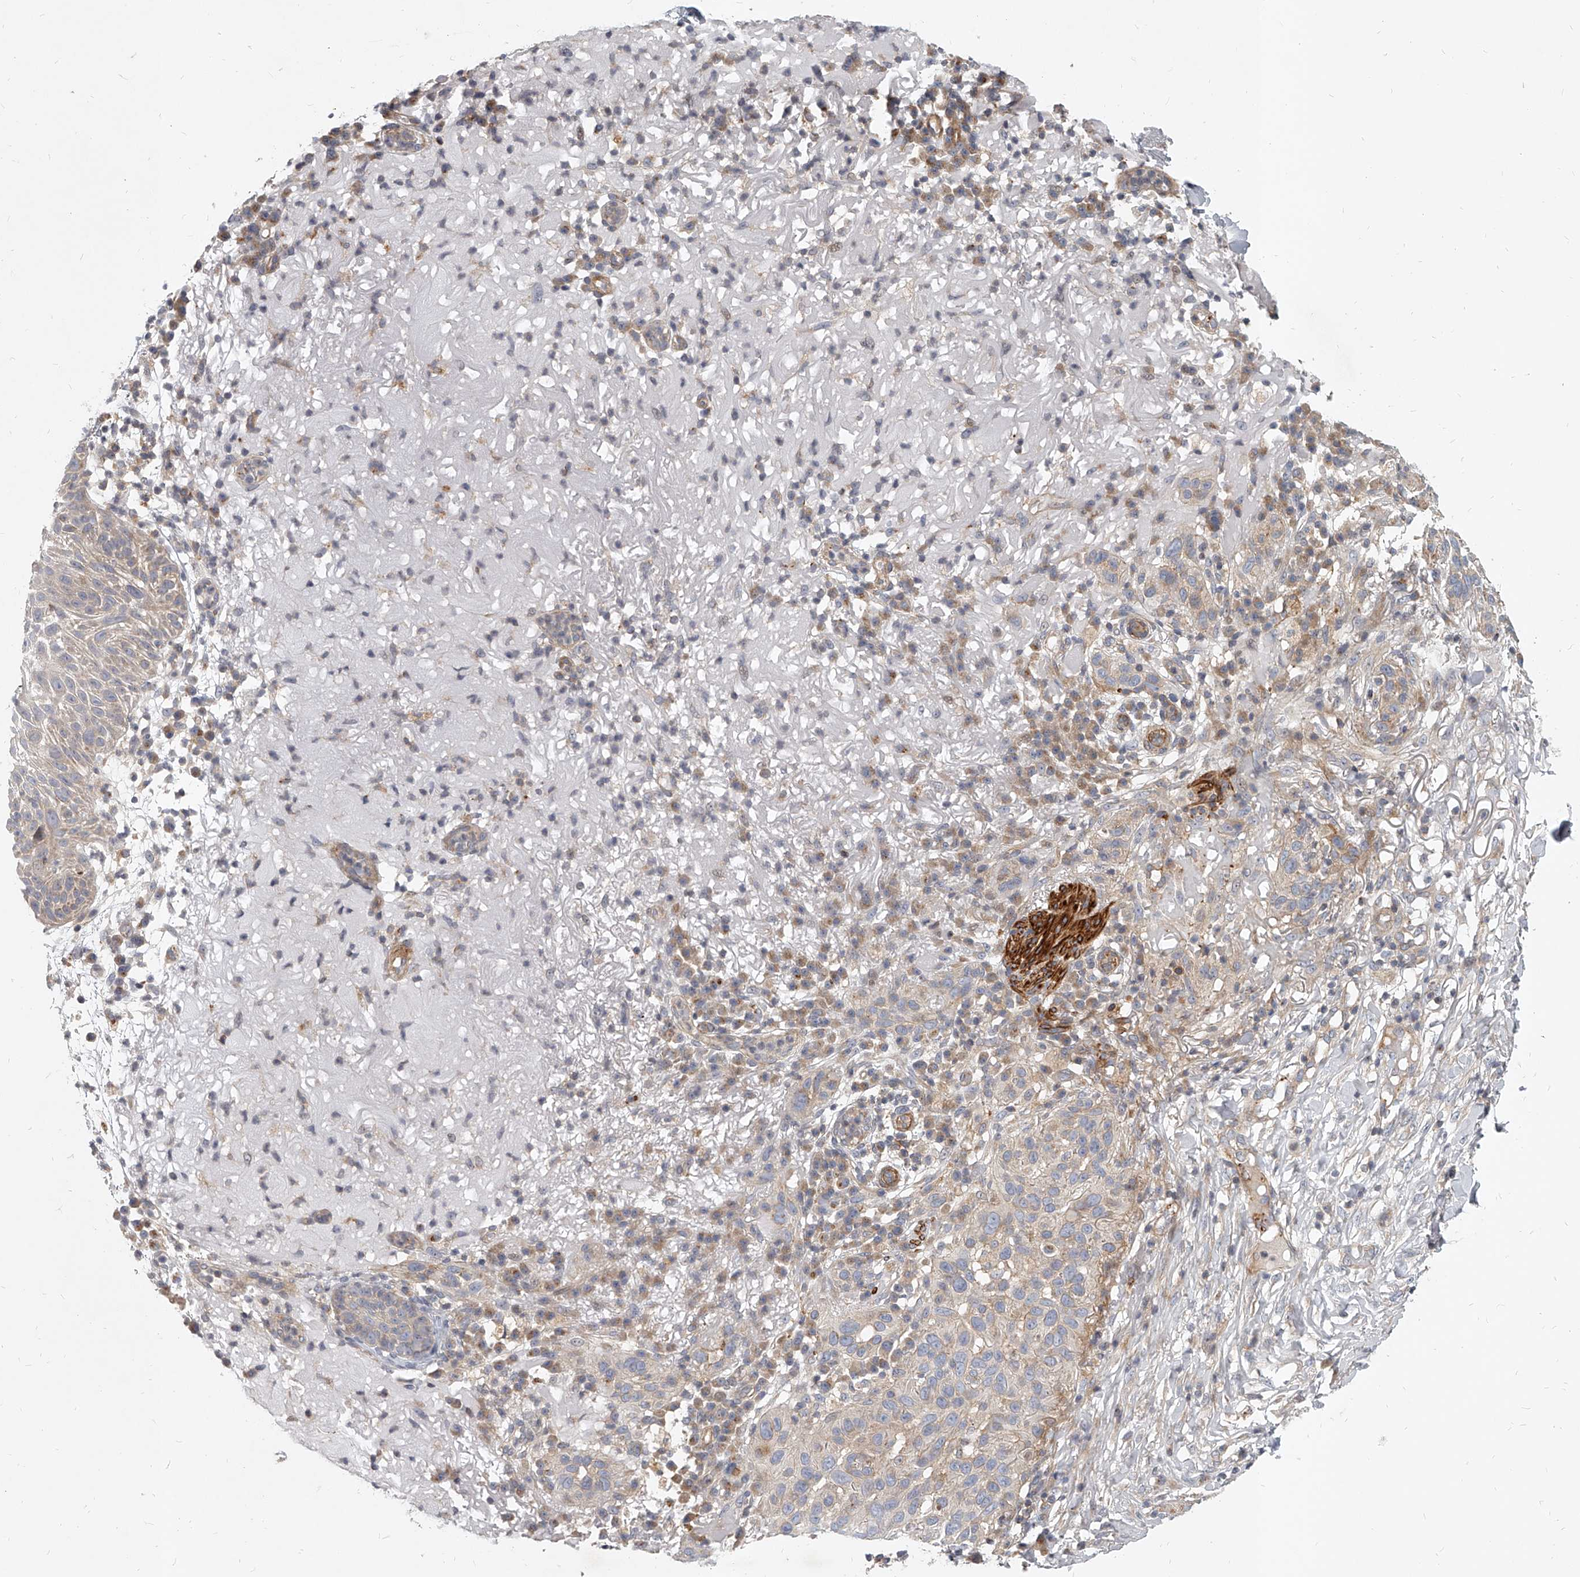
{"staining": {"intensity": "negative", "quantity": "none", "location": "none"}, "tissue": "skin cancer", "cell_type": "Tumor cells", "image_type": "cancer", "snomed": [{"axis": "morphology", "description": "Normal tissue, NOS"}, {"axis": "morphology", "description": "Squamous cell carcinoma, NOS"}, {"axis": "topography", "description": "Skin"}], "caption": "Skin cancer (squamous cell carcinoma) was stained to show a protein in brown. There is no significant positivity in tumor cells. The staining was performed using DAB to visualize the protein expression in brown, while the nuclei were stained in blue with hematoxylin (Magnification: 20x).", "gene": "SLC37A1", "patient": {"sex": "female", "age": 96}}